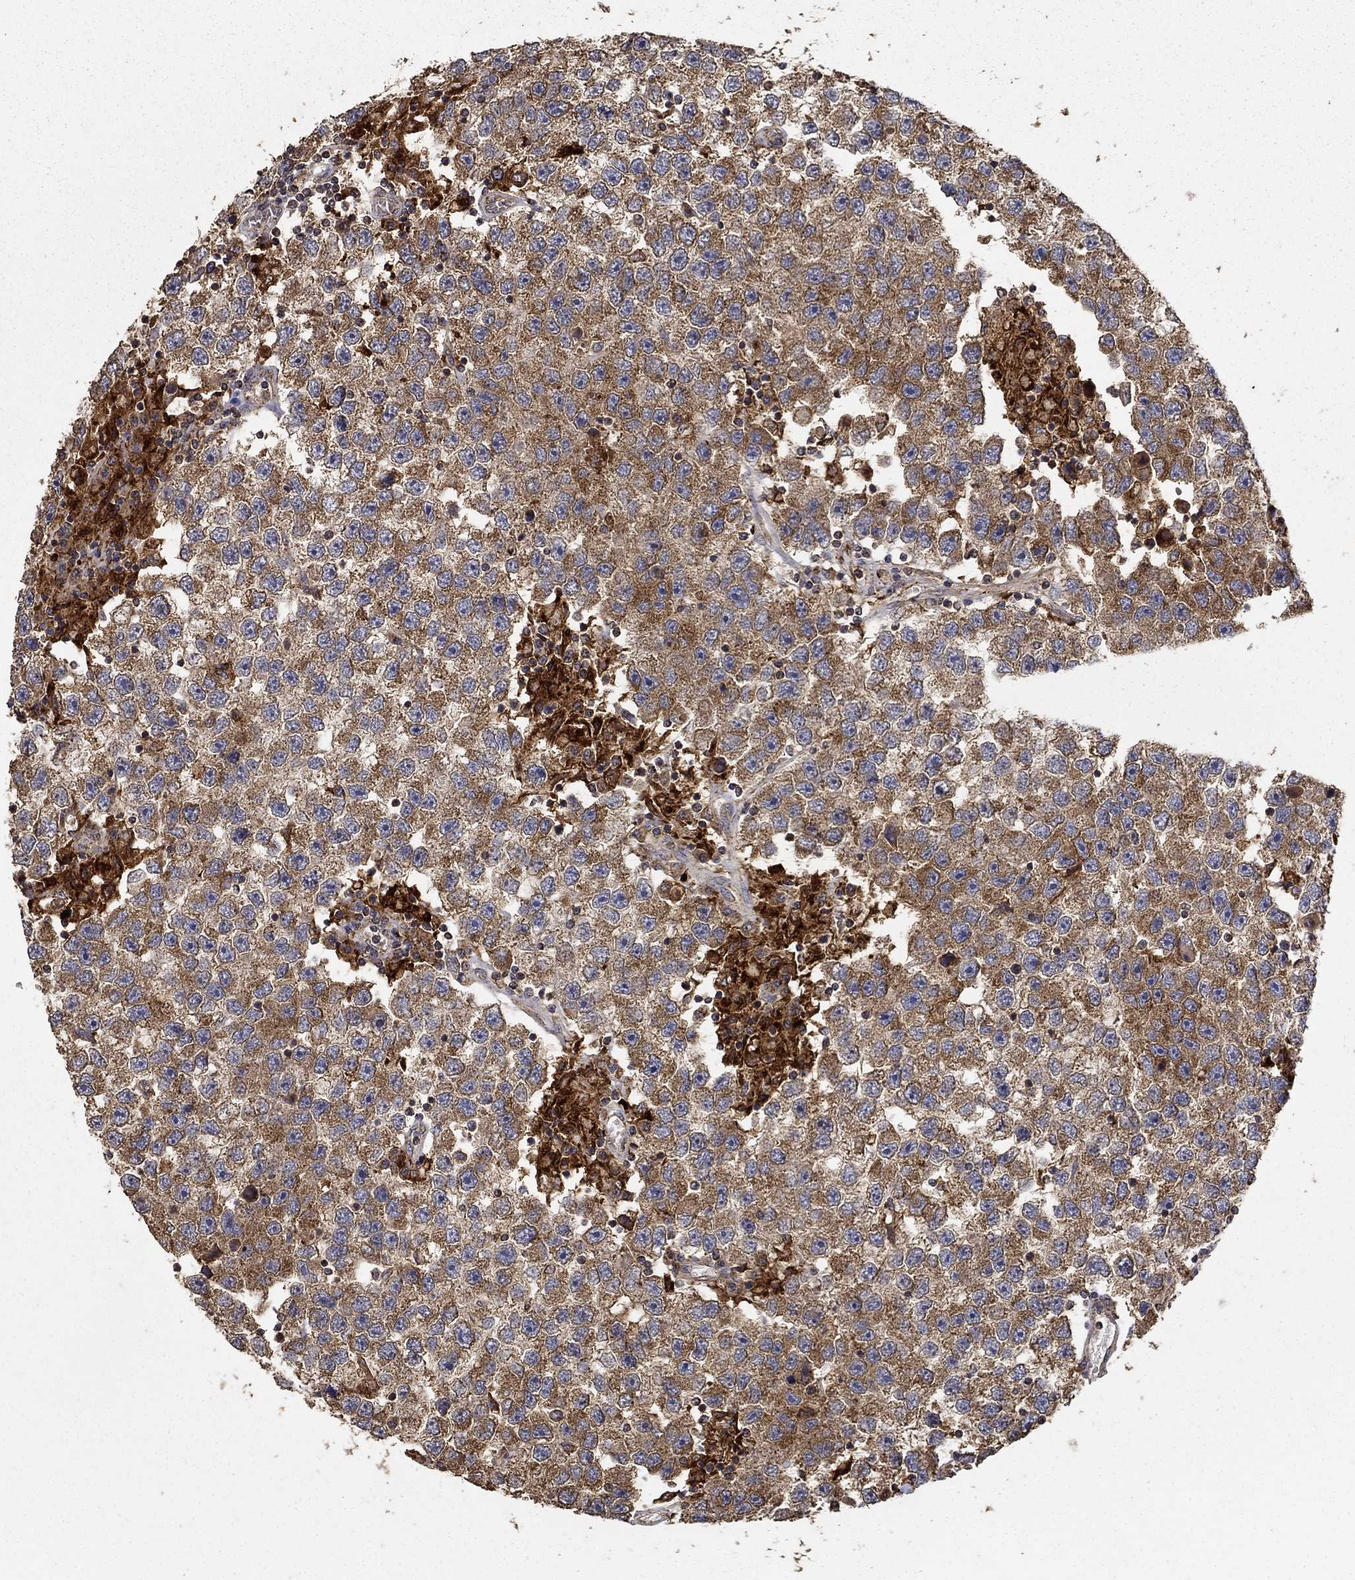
{"staining": {"intensity": "moderate", "quantity": "25%-75%", "location": "cytoplasmic/membranous"}, "tissue": "testis cancer", "cell_type": "Tumor cells", "image_type": "cancer", "snomed": [{"axis": "morphology", "description": "Seminoma, NOS"}, {"axis": "topography", "description": "Testis"}], "caption": "Immunohistochemical staining of testis seminoma demonstrates medium levels of moderate cytoplasmic/membranous protein expression in approximately 25%-75% of tumor cells.", "gene": "IFRD1", "patient": {"sex": "male", "age": 26}}